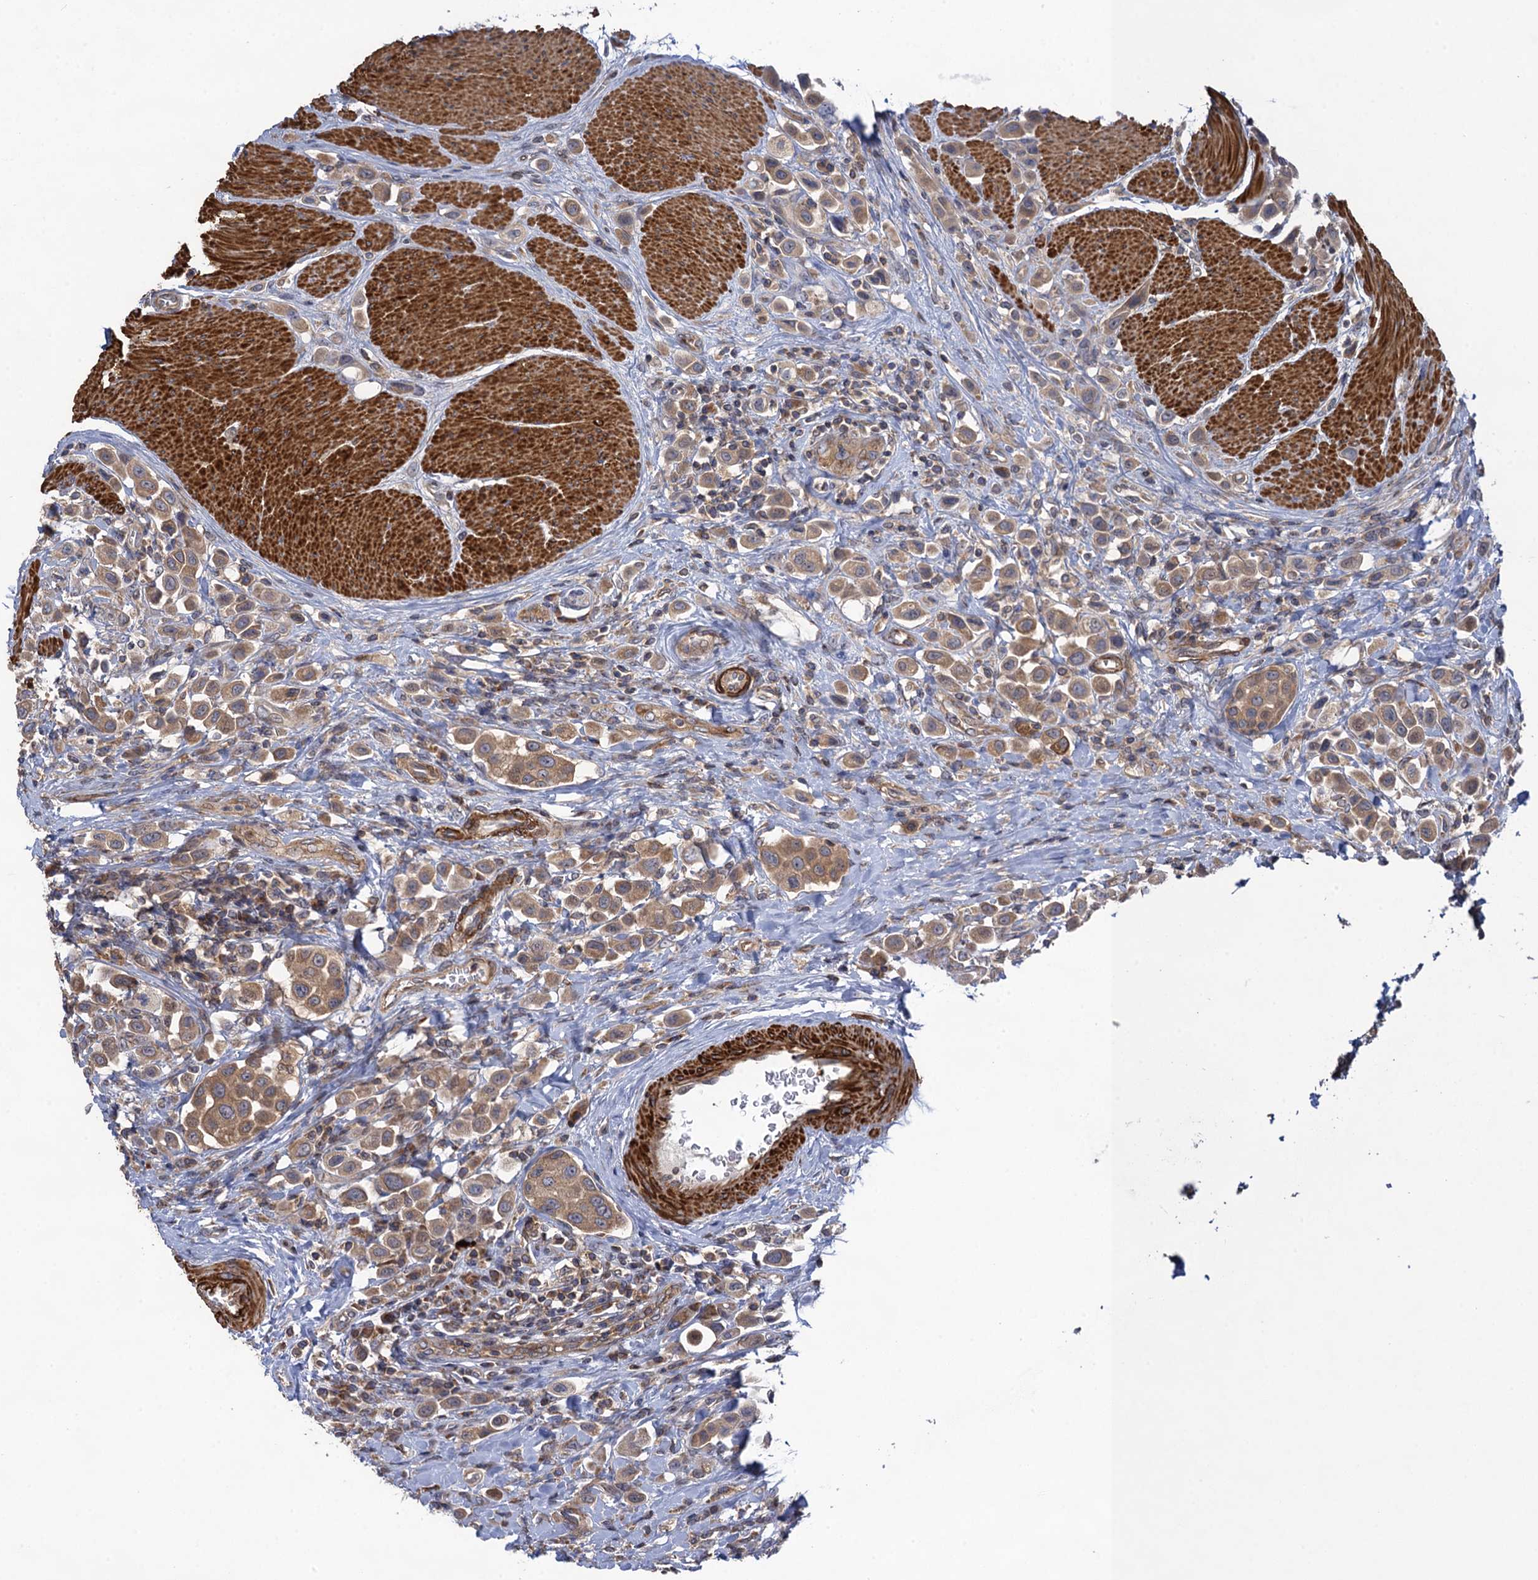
{"staining": {"intensity": "moderate", "quantity": ">75%", "location": "cytoplasmic/membranous"}, "tissue": "urothelial cancer", "cell_type": "Tumor cells", "image_type": "cancer", "snomed": [{"axis": "morphology", "description": "Urothelial carcinoma, High grade"}, {"axis": "topography", "description": "Urinary bladder"}], "caption": "Immunohistochemical staining of human urothelial carcinoma (high-grade) displays medium levels of moderate cytoplasmic/membranous expression in approximately >75% of tumor cells.", "gene": "WDR88", "patient": {"sex": "male", "age": 50}}